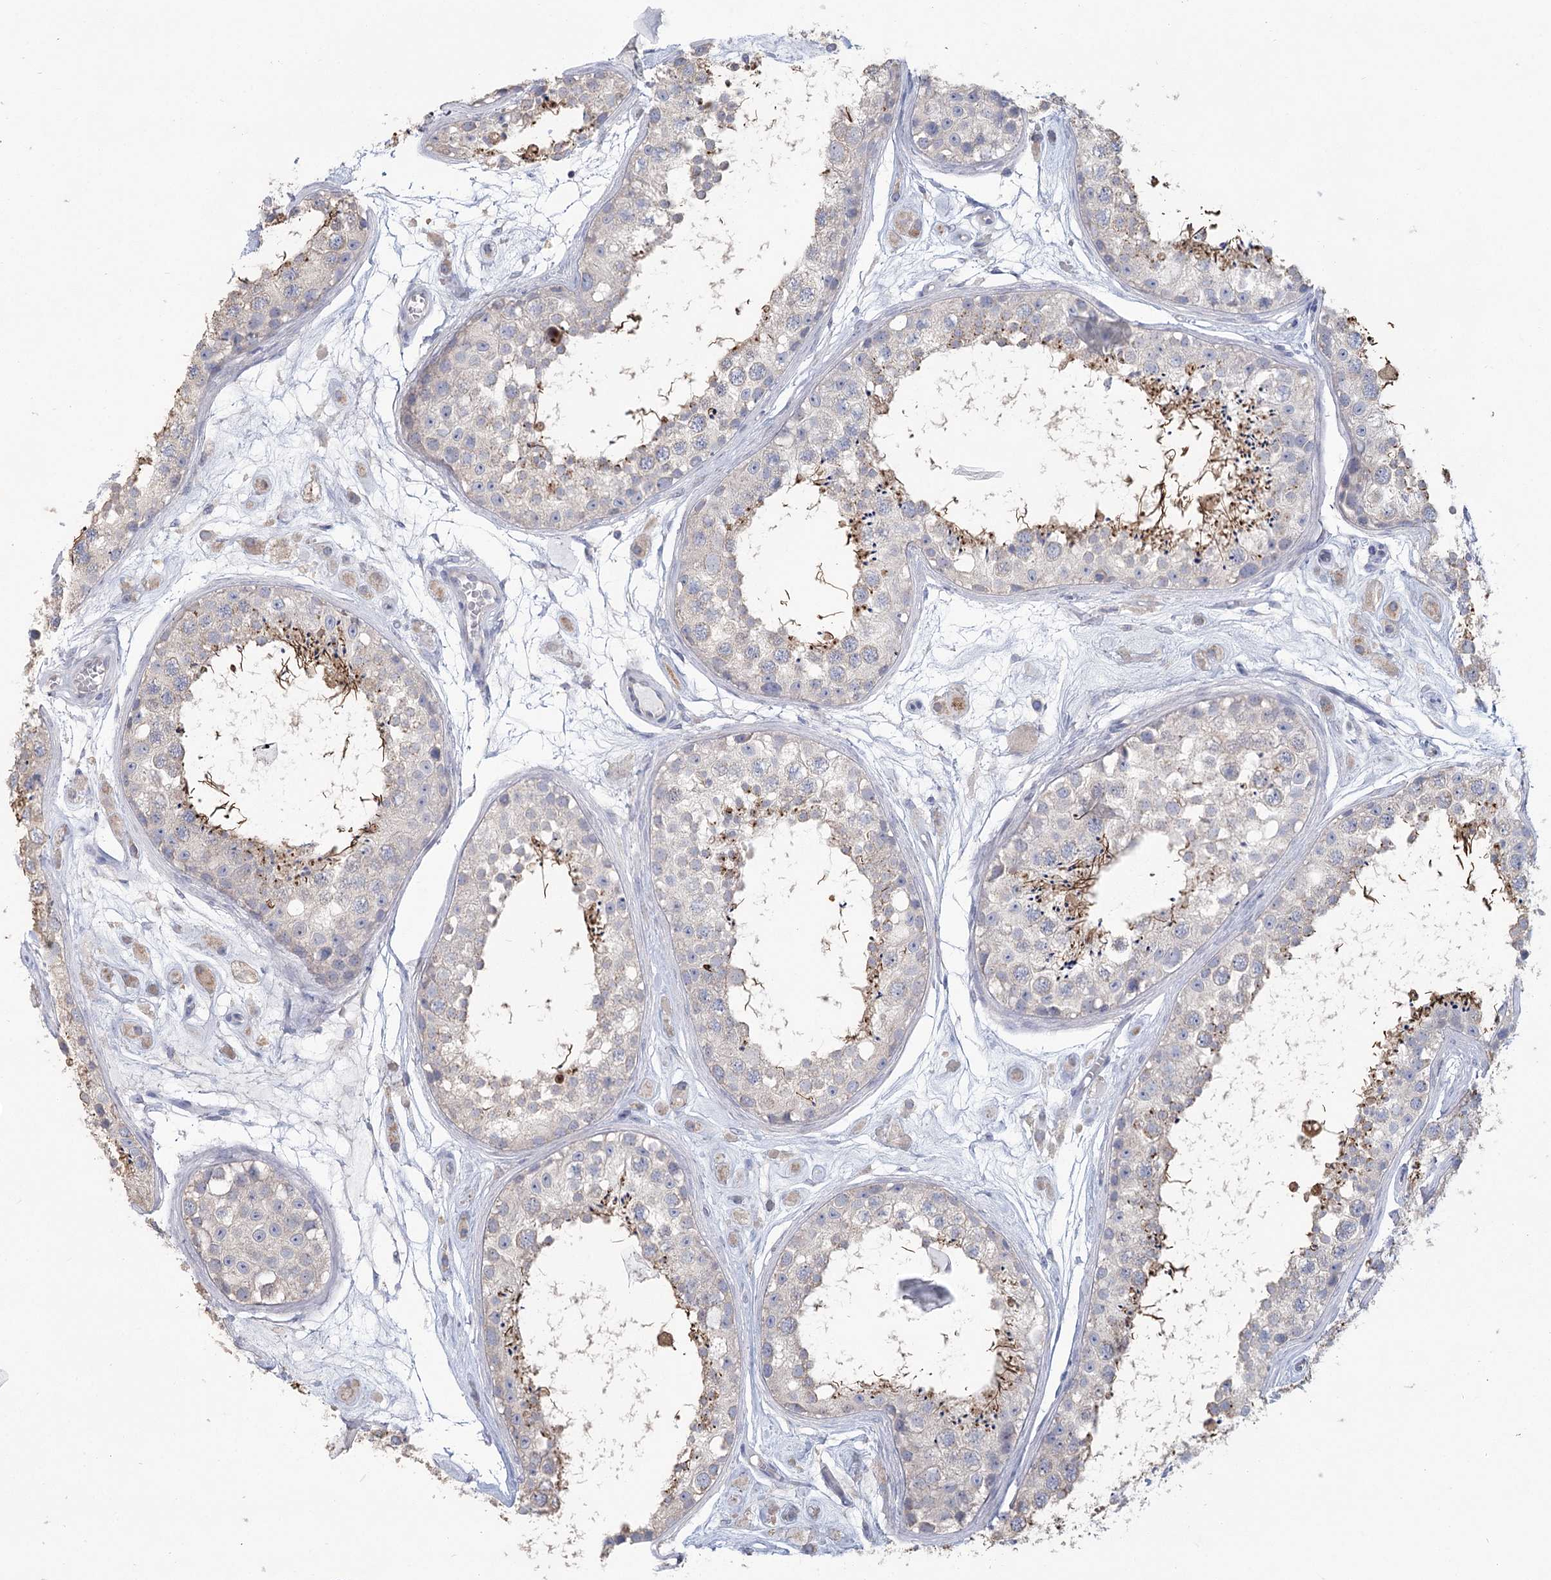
{"staining": {"intensity": "moderate", "quantity": "<25%", "location": "cytoplasmic/membranous"}, "tissue": "testis", "cell_type": "Cells in seminiferous ducts", "image_type": "normal", "snomed": [{"axis": "morphology", "description": "Normal tissue, NOS"}, {"axis": "topography", "description": "Testis"}], "caption": "Immunohistochemical staining of unremarkable testis demonstrates <25% levels of moderate cytoplasmic/membranous protein staining in approximately <25% of cells in seminiferous ducts.", "gene": "CNTLN", "patient": {"sex": "male", "age": 25}}